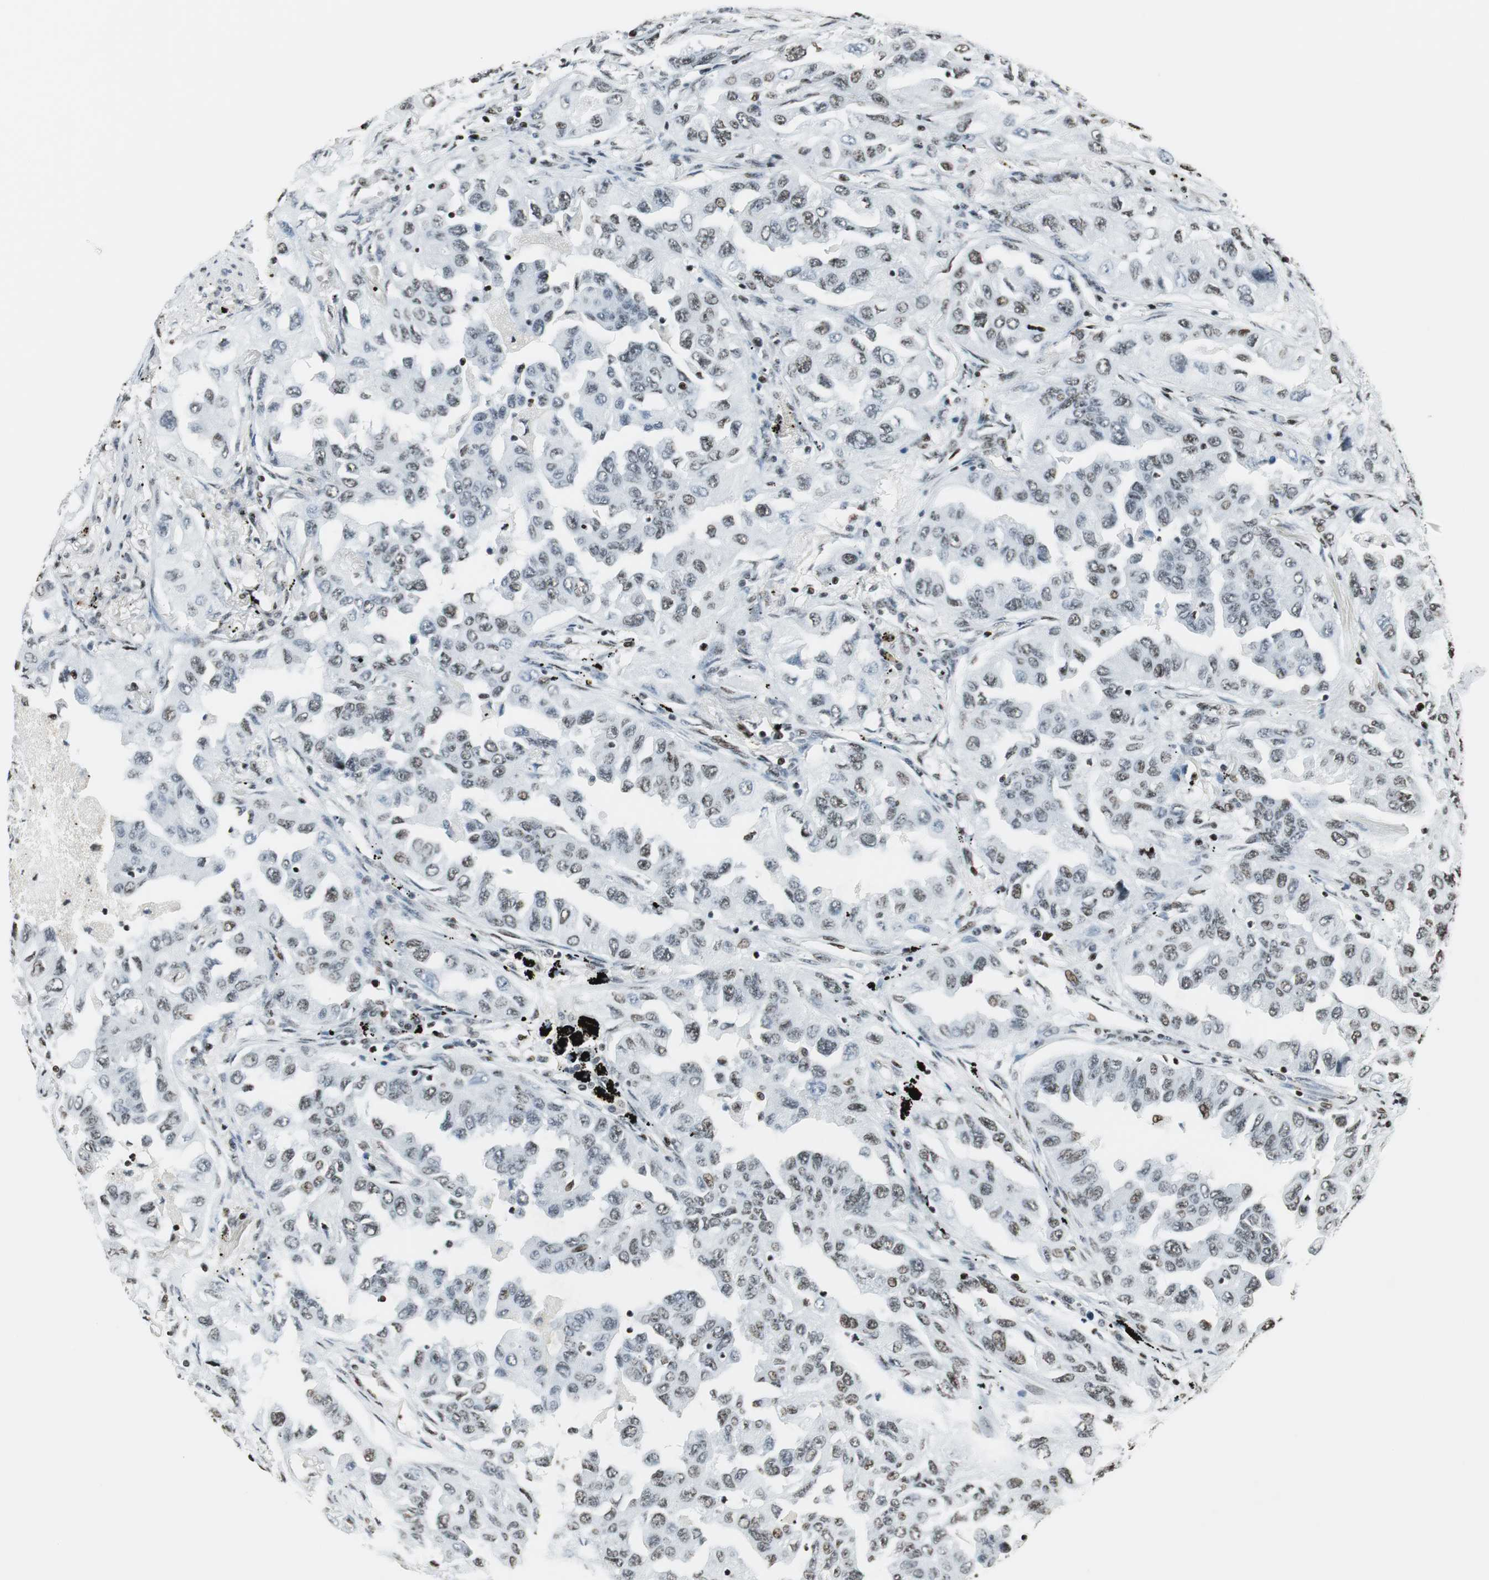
{"staining": {"intensity": "weak", "quantity": "<25%", "location": "nuclear"}, "tissue": "lung cancer", "cell_type": "Tumor cells", "image_type": "cancer", "snomed": [{"axis": "morphology", "description": "Adenocarcinoma, NOS"}, {"axis": "topography", "description": "Lung"}], "caption": "Tumor cells are negative for brown protein staining in lung cancer.", "gene": "RBBP4", "patient": {"sex": "female", "age": 65}}